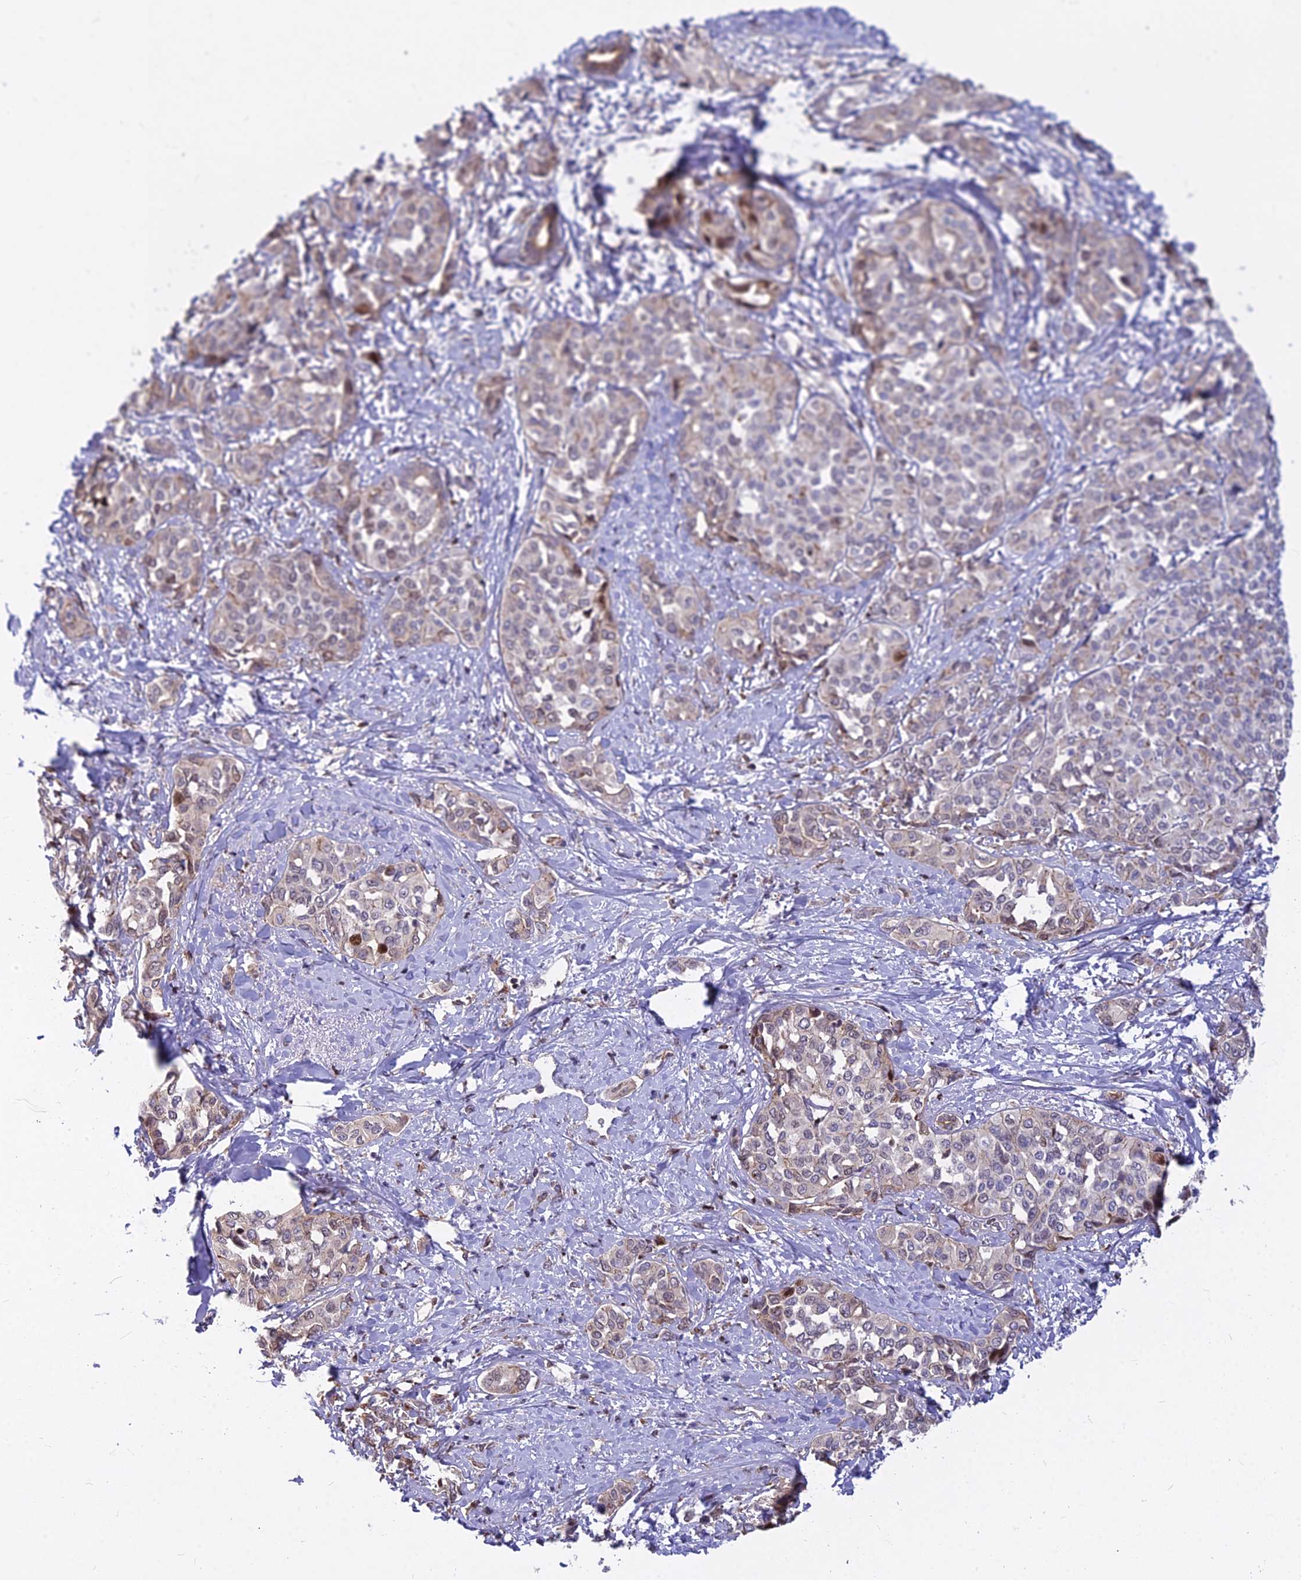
{"staining": {"intensity": "moderate", "quantity": "<25%", "location": "cytoplasmic/membranous,nuclear"}, "tissue": "liver cancer", "cell_type": "Tumor cells", "image_type": "cancer", "snomed": [{"axis": "morphology", "description": "Cholangiocarcinoma"}, {"axis": "topography", "description": "Liver"}], "caption": "Cholangiocarcinoma (liver) tissue demonstrates moderate cytoplasmic/membranous and nuclear expression in approximately <25% of tumor cells", "gene": "GLYATL3", "patient": {"sex": "female", "age": 77}}